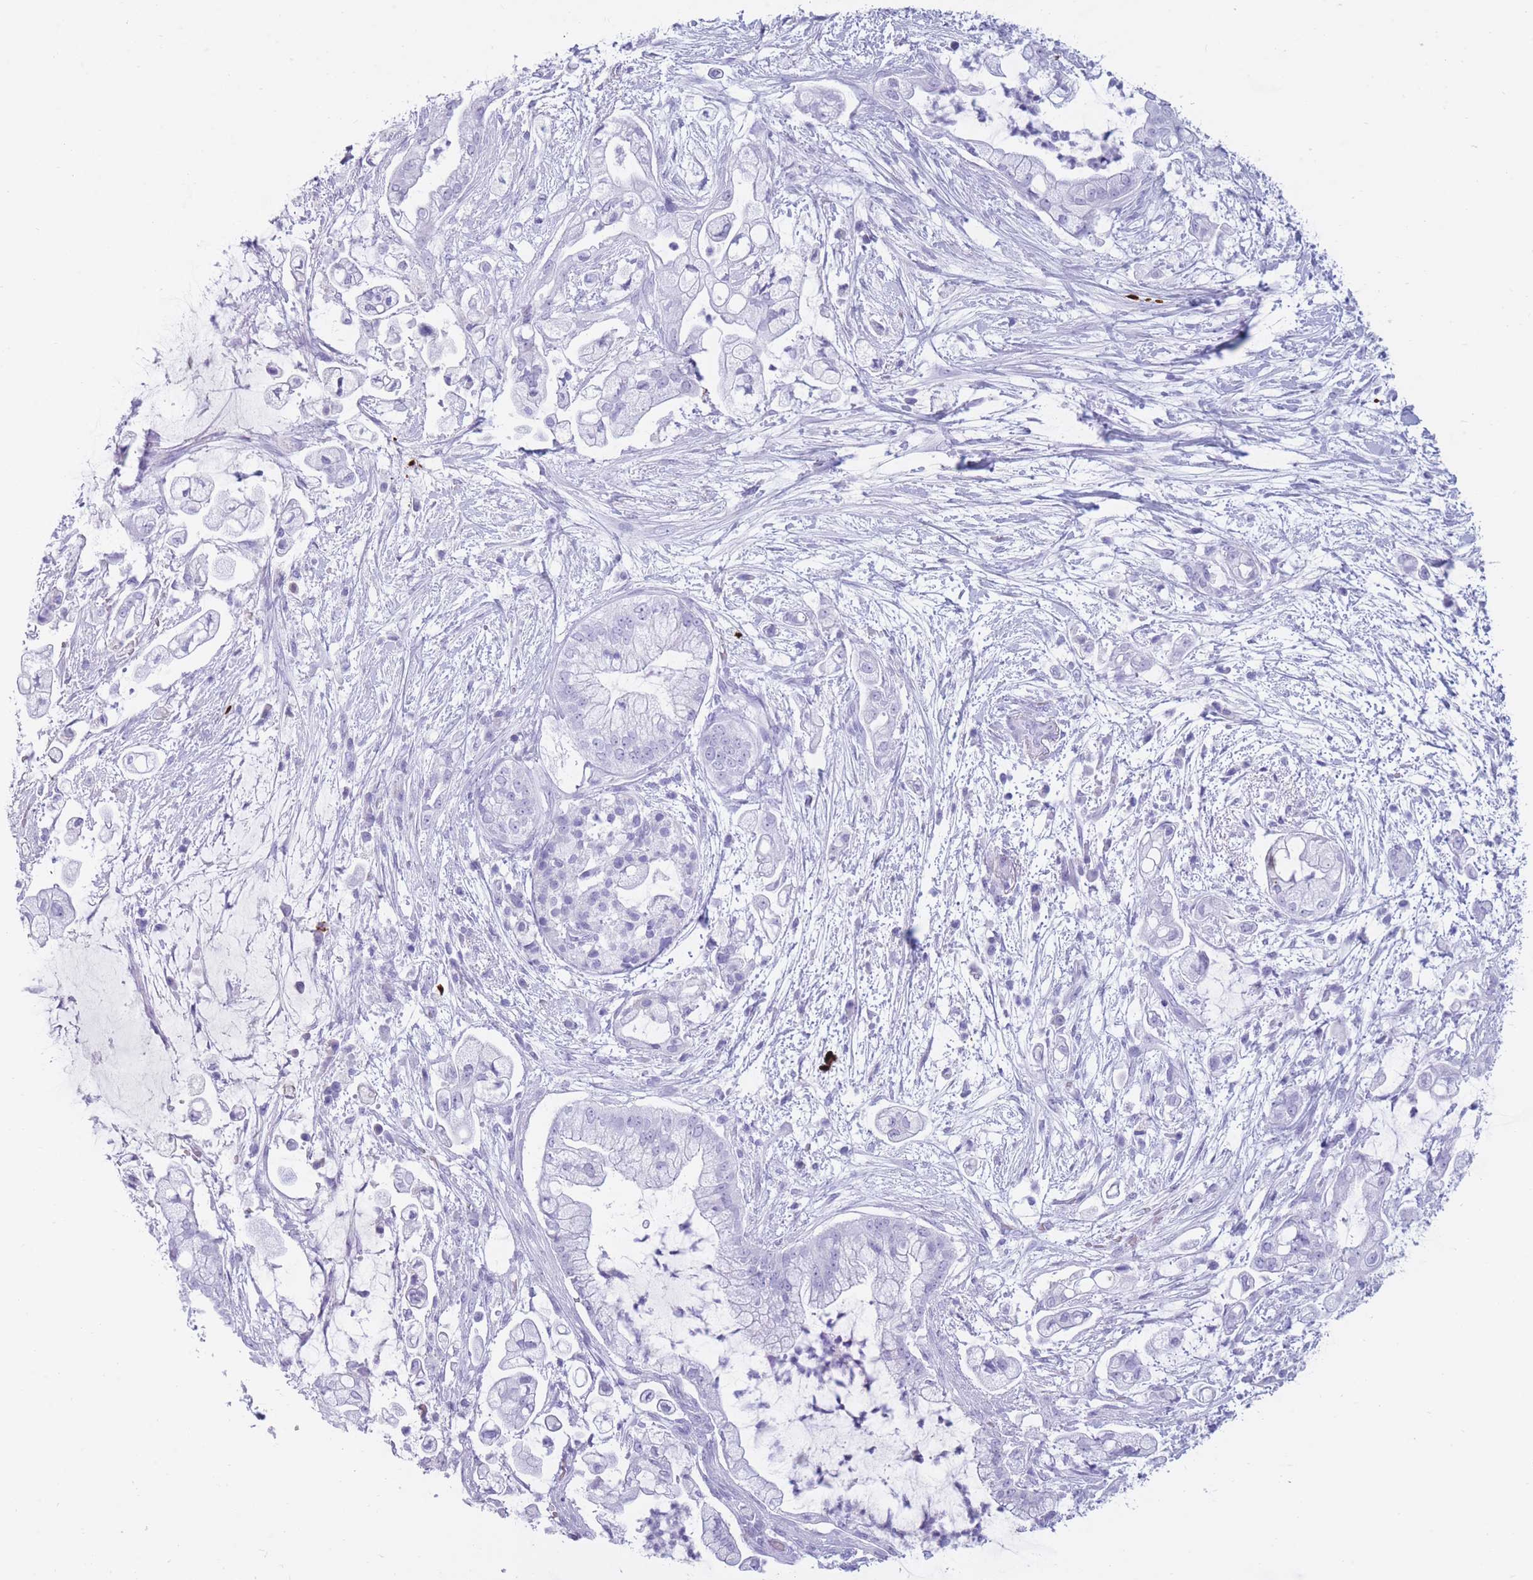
{"staining": {"intensity": "negative", "quantity": "none", "location": "none"}, "tissue": "pancreatic cancer", "cell_type": "Tumor cells", "image_type": "cancer", "snomed": [{"axis": "morphology", "description": "Adenocarcinoma, NOS"}, {"axis": "topography", "description": "Pancreas"}], "caption": "The photomicrograph displays no staining of tumor cells in pancreatic cancer (adenocarcinoma).", "gene": "TNFSF11", "patient": {"sex": "female", "age": 69}}